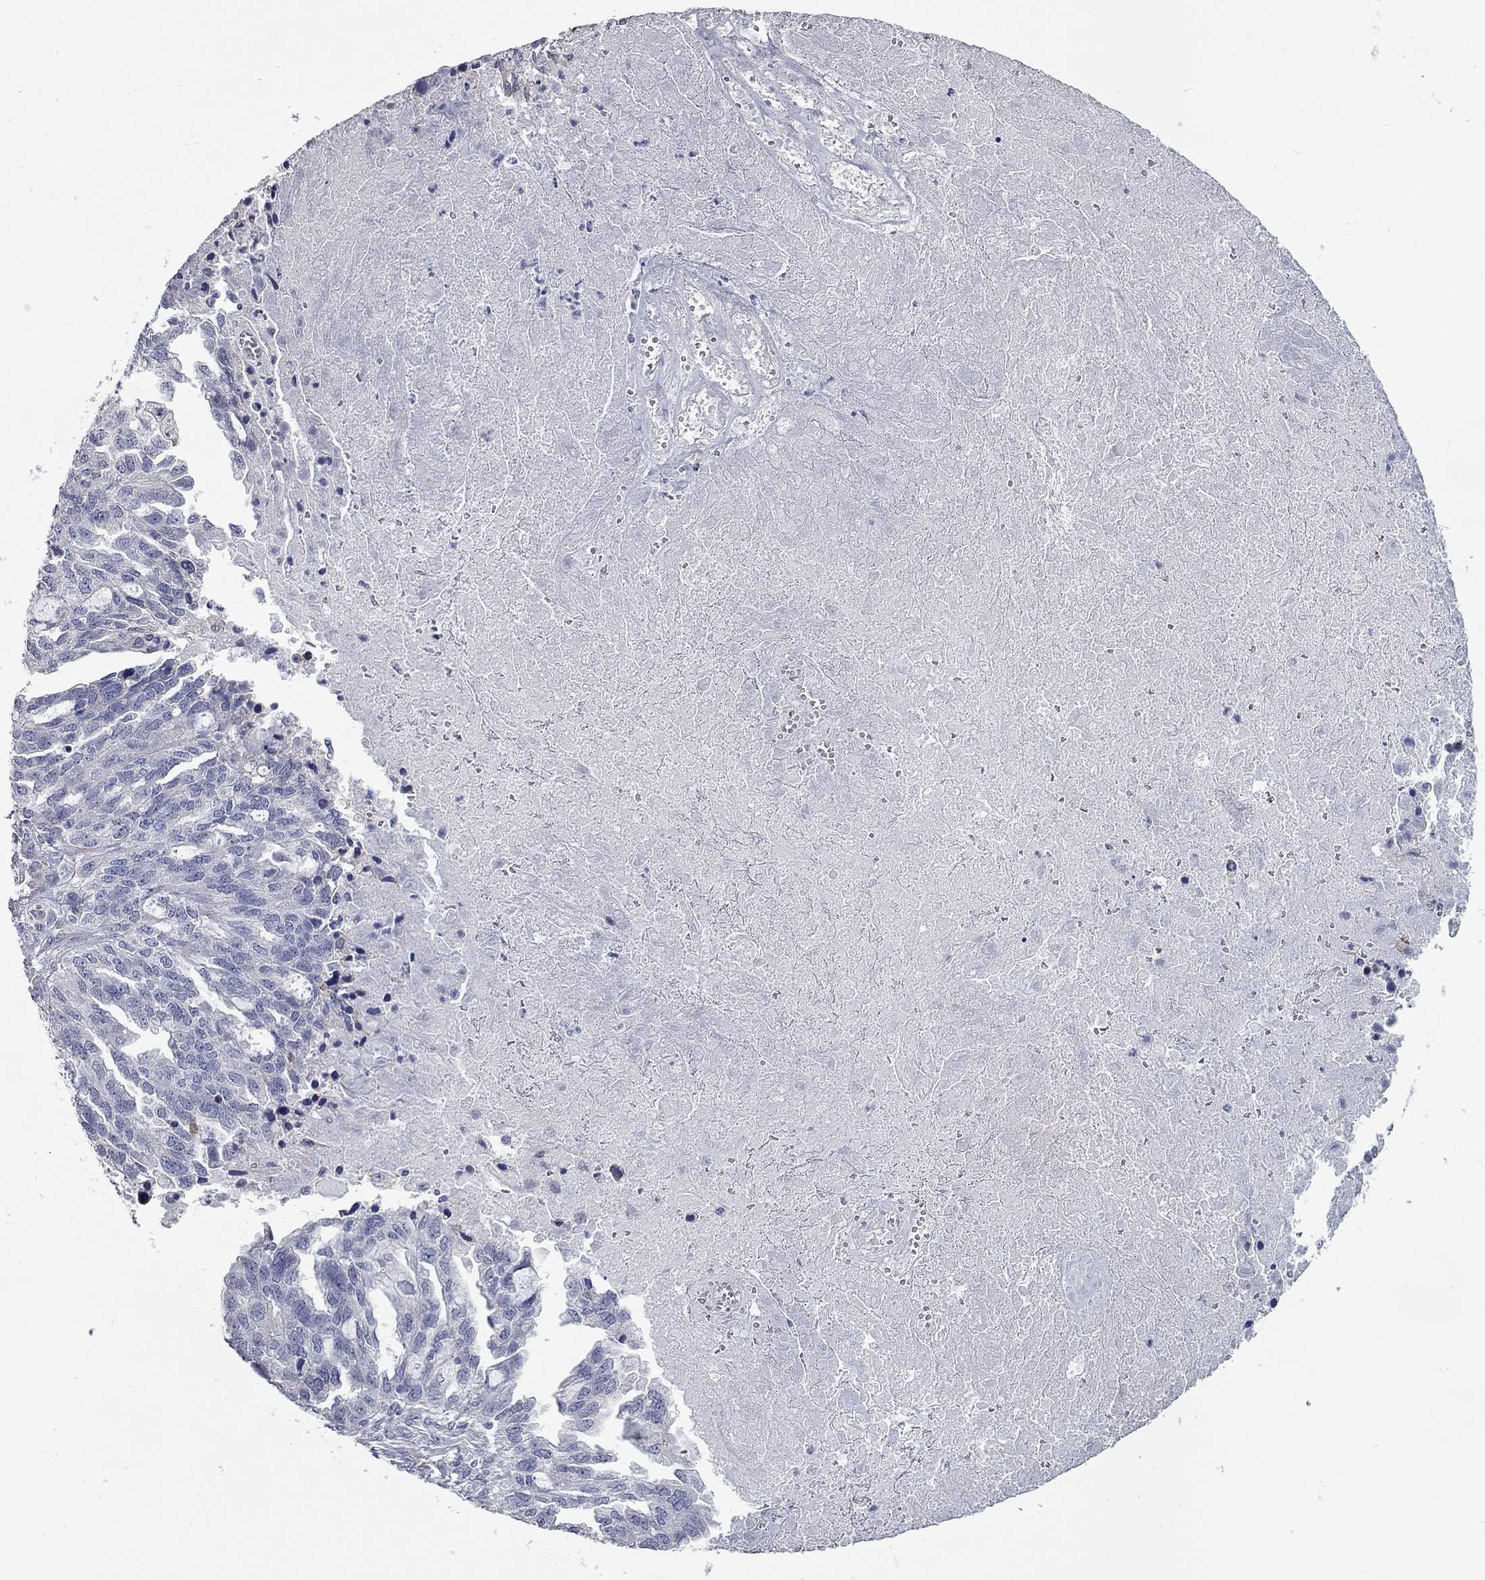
{"staining": {"intensity": "negative", "quantity": "none", "location": "none"}, "tissue": "ovarian cancer", "cell_type": "Tumor cells", "image_type": "cancer", "snomed": [{"axis": "morphology", "description": "Cystadenocarcinoma, serous, NOS"}, {"axis": "topography", "description": "Ovary"}], "caption": "Tumor cells are negative for brown protein staining in serous cystadenocarcinoma (ovarian).", "gene": "XAGE2", "patient": {"sex": "female", "age": 51}}